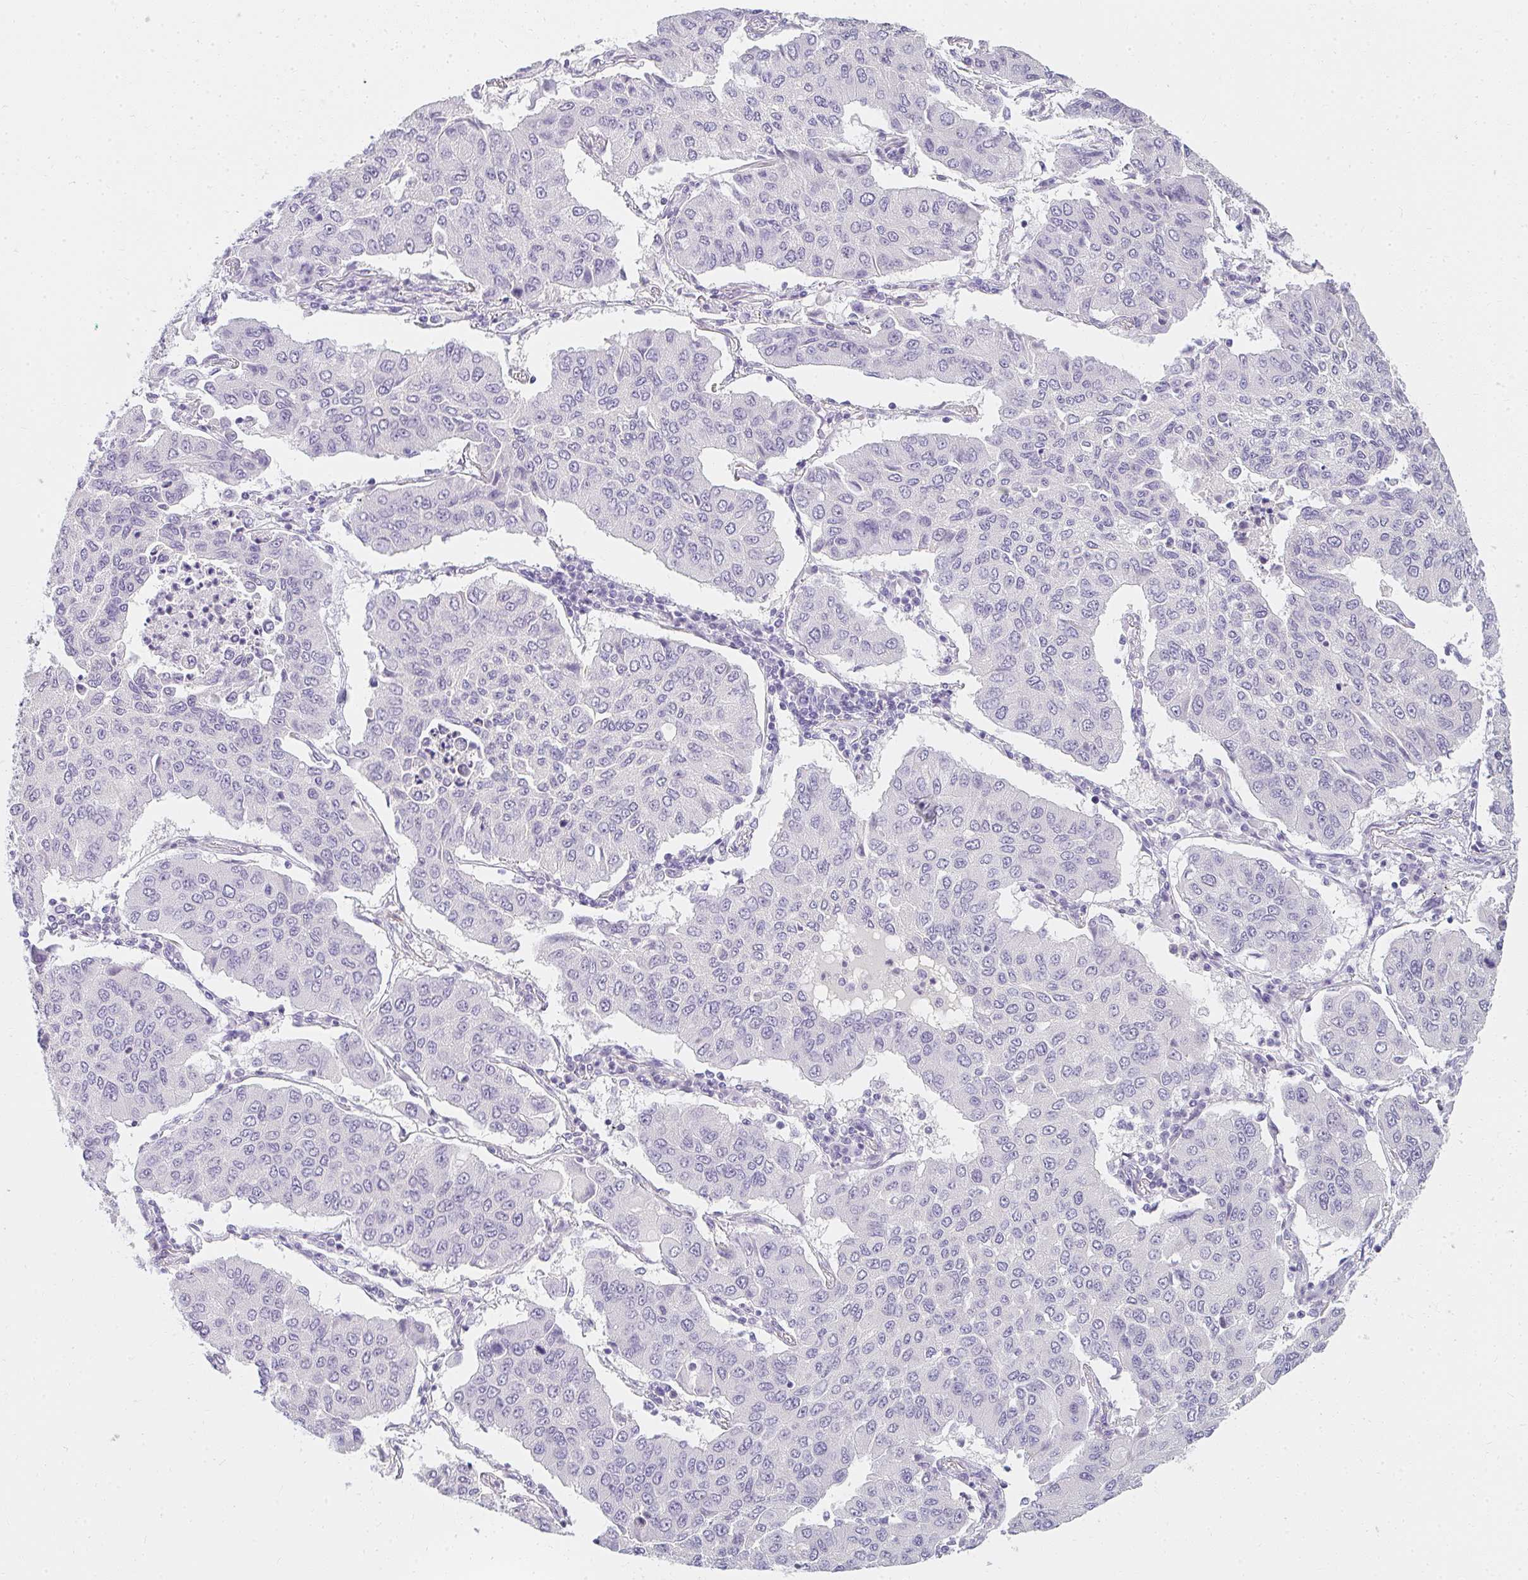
{"staining": {"intensity": "negative", "quantity": "none", "location": "none"}, "tissue": "lung cancer", "cell_type": "Tumor cells", "image_type": "cancer", "snomed": [{"axis": "morphology", "description": "Squamous cell carcinoma, NOS"}, {"axis": "topography", "description": "Lung"}], "caption": "Immunohistochemistry image of neoplastic tissue: lung cancer stained with DAB (3,3'-diaminobenzidine) shows no significant protein staining in tumor cells. (DAB immunohistochemistry with hematoxylin counter stain).", "gene": "PPP1R3G", "patient": {"sex": "male", "age": 74}}